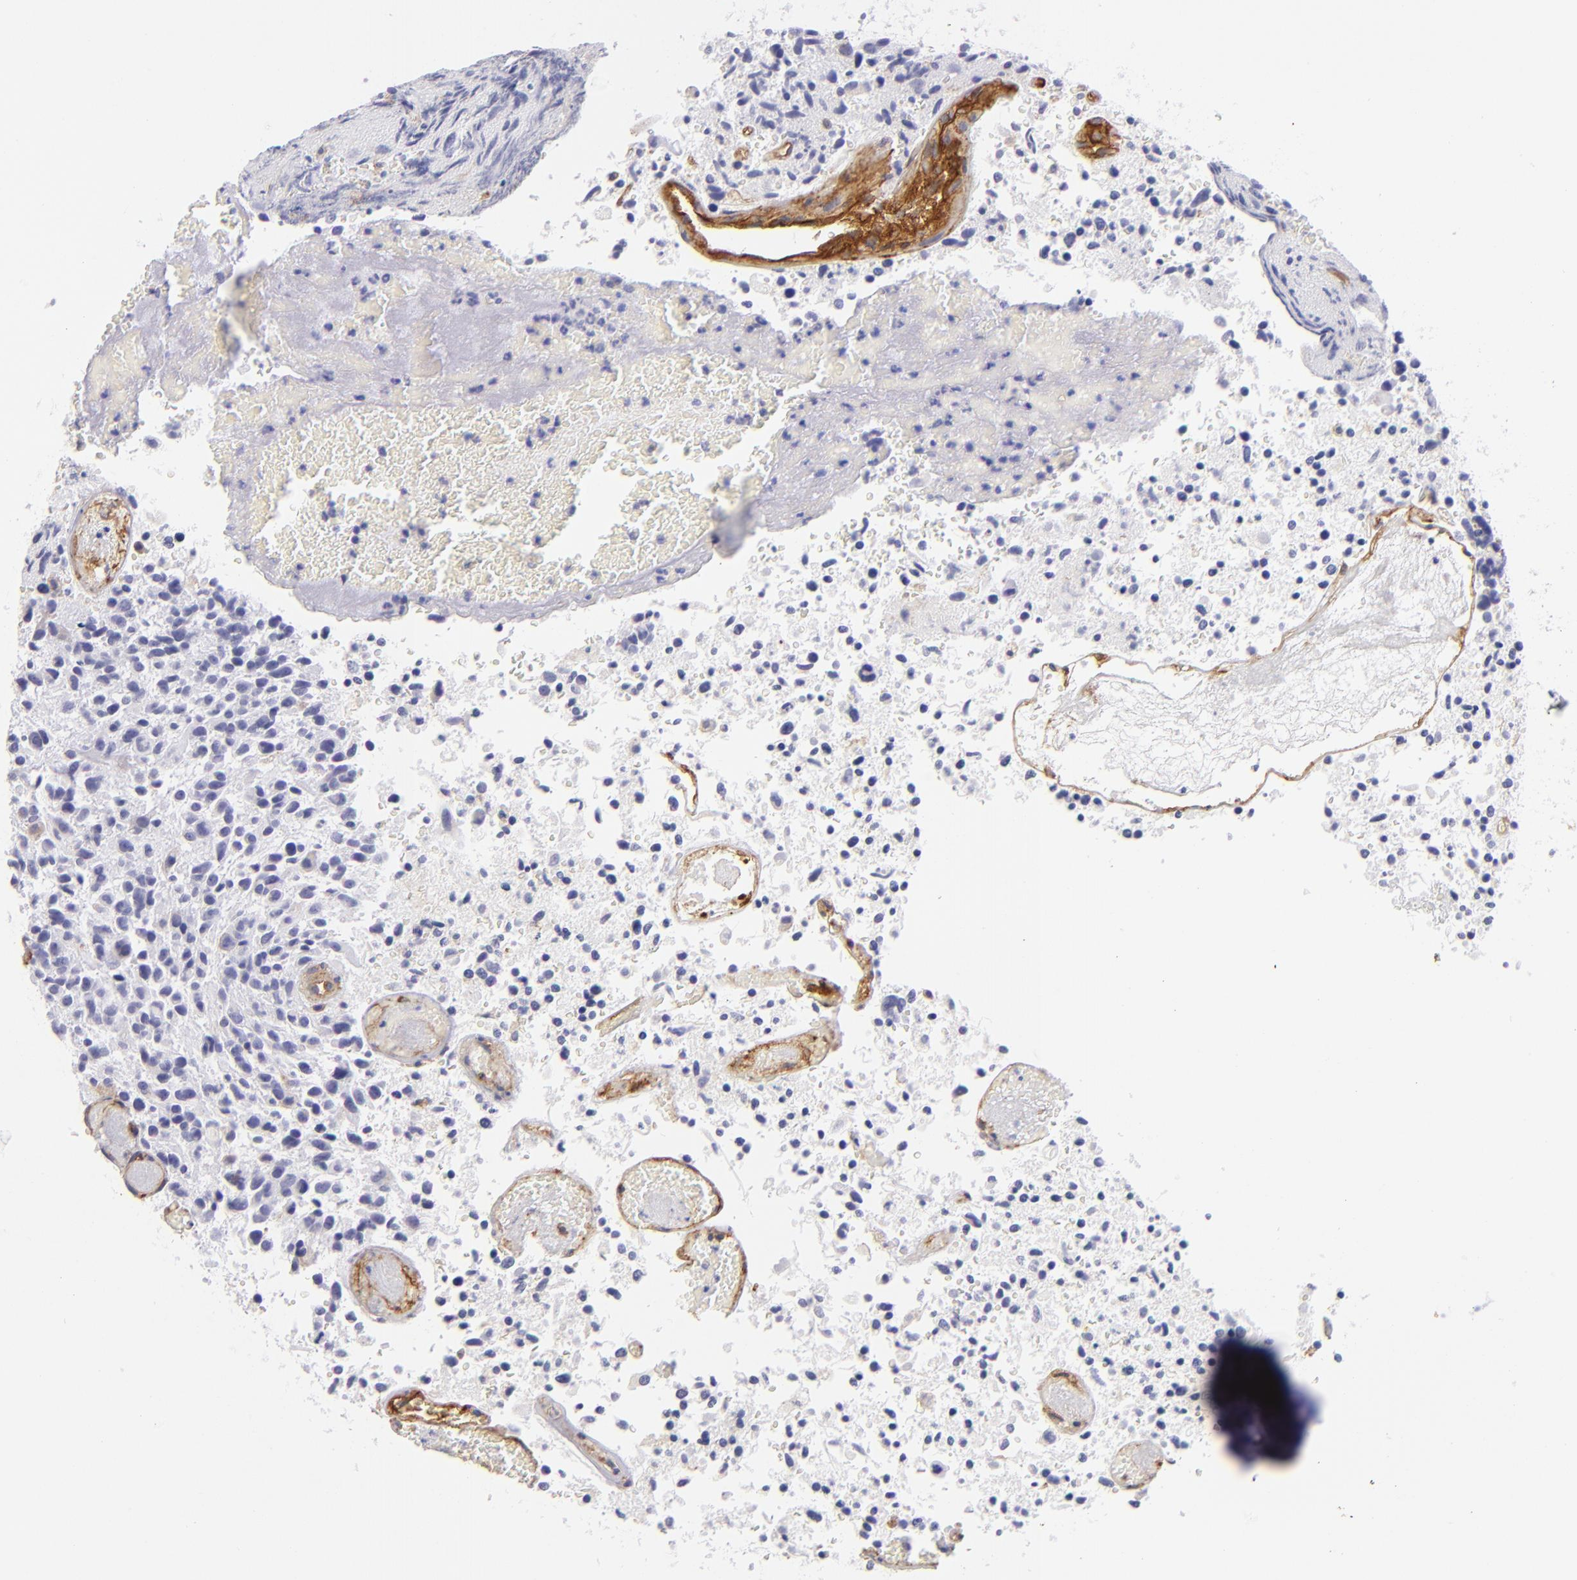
{"staining": {"intensity": "negative", "quantity": "none", "location": "none"}, "tissue": "glioma", "cell_type": "Tumor cells", "image_type": "cancer", "snomed": [{"axis": "morphology", "description": "Glioma, malignant, High grade"}, {"axis": "topography", "description": "Brain"}], "caption": "Glioma stained for a protein using IHC exhibits no positivity tumor cells.", "gene": "ENTPD1", "patient": {"sex": "male", "age": 72}}